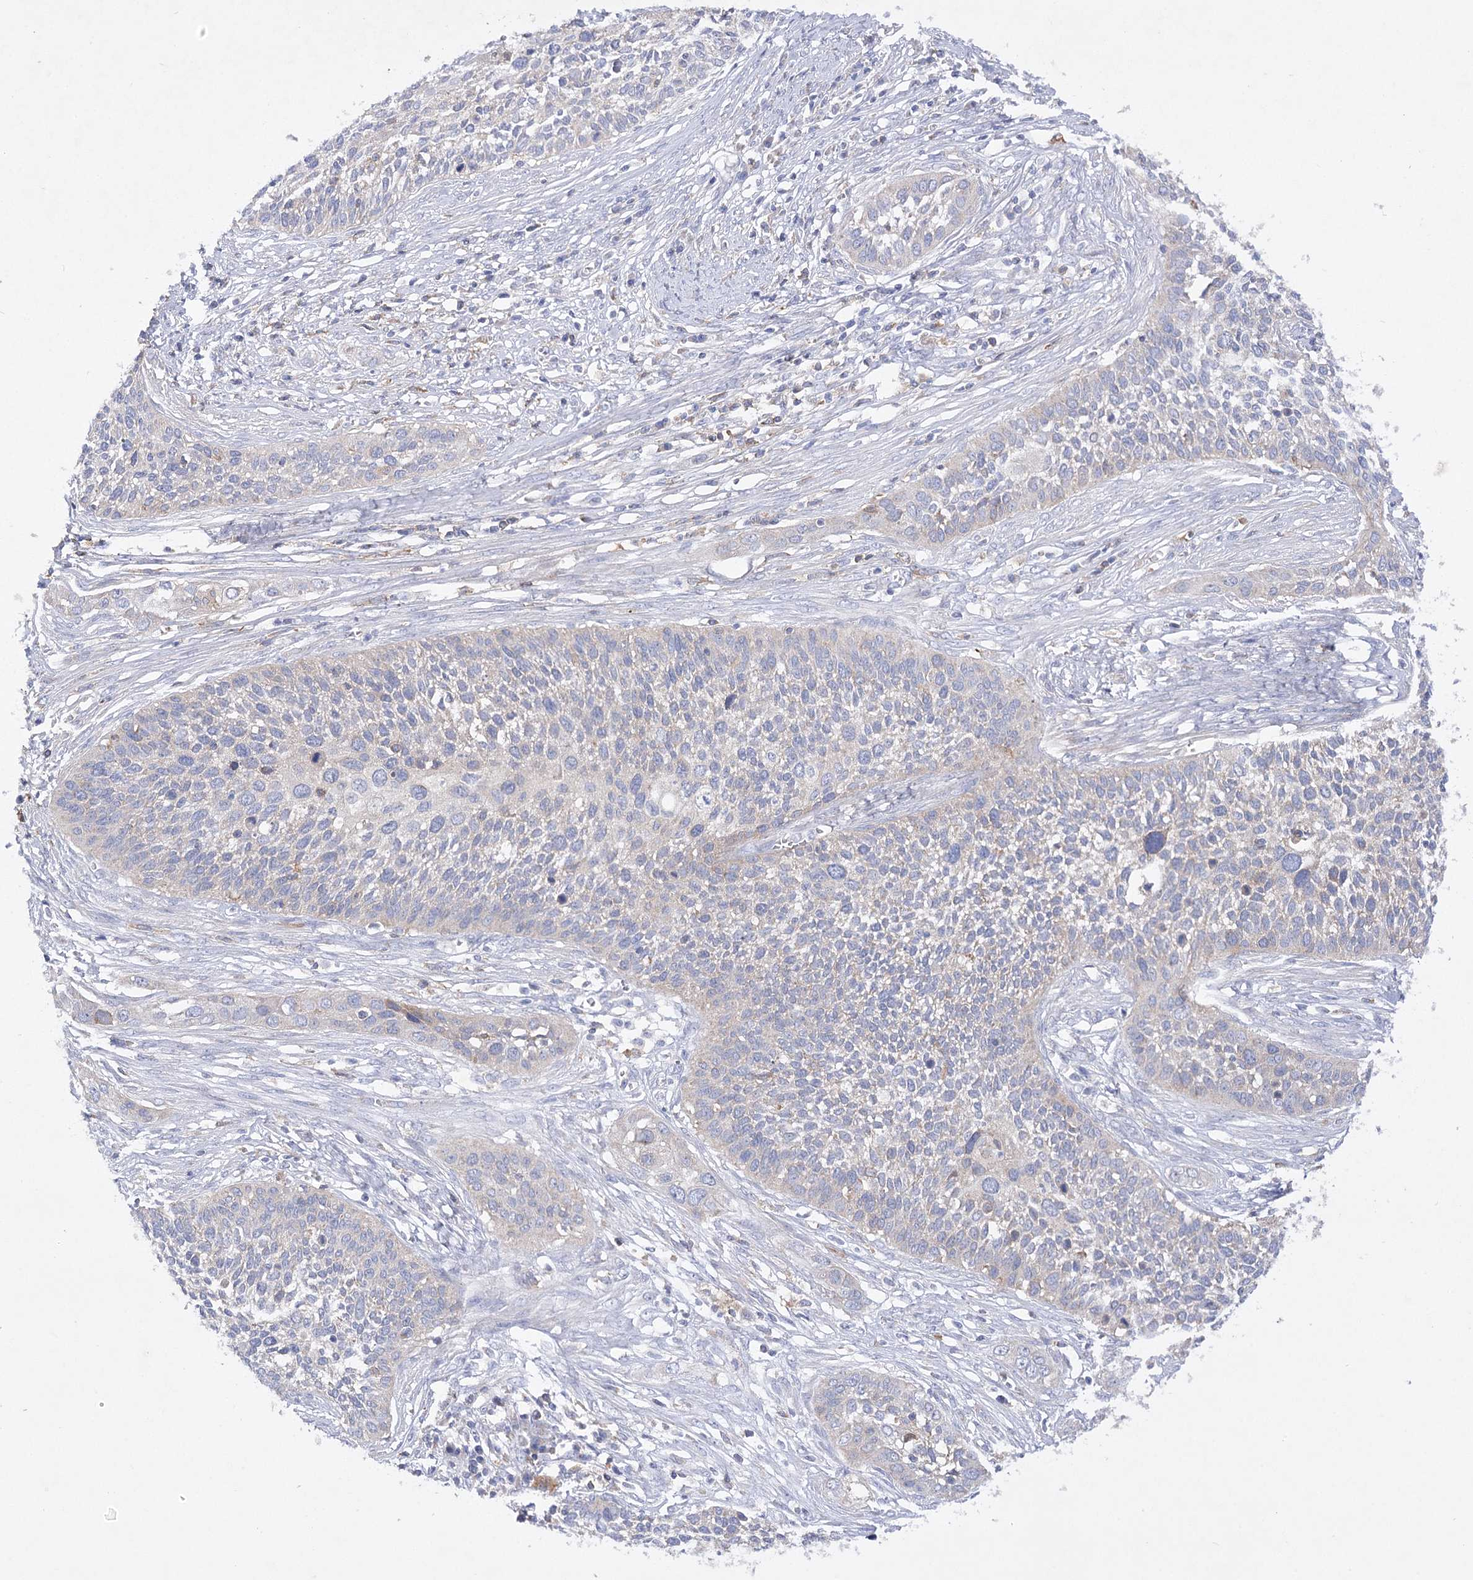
{"staining": {"intensity": "negative", "quantity": "none", "location": "none"}, "tissue": "cervical cancer", "cell_type": "Tumor cells", "image_type": "cancer", "snomed": [{"axis": "morphology", "description": "Squamous cell carcinoma, NOS"}, {"axis": "topography", "description": "Cervix"}], "caption": "Immunohistochemical staining of human cervical cancer shows no significant positivity in tumor cells.", "gene": "COX15", "patient": {"sex": "female", "age": 34}}